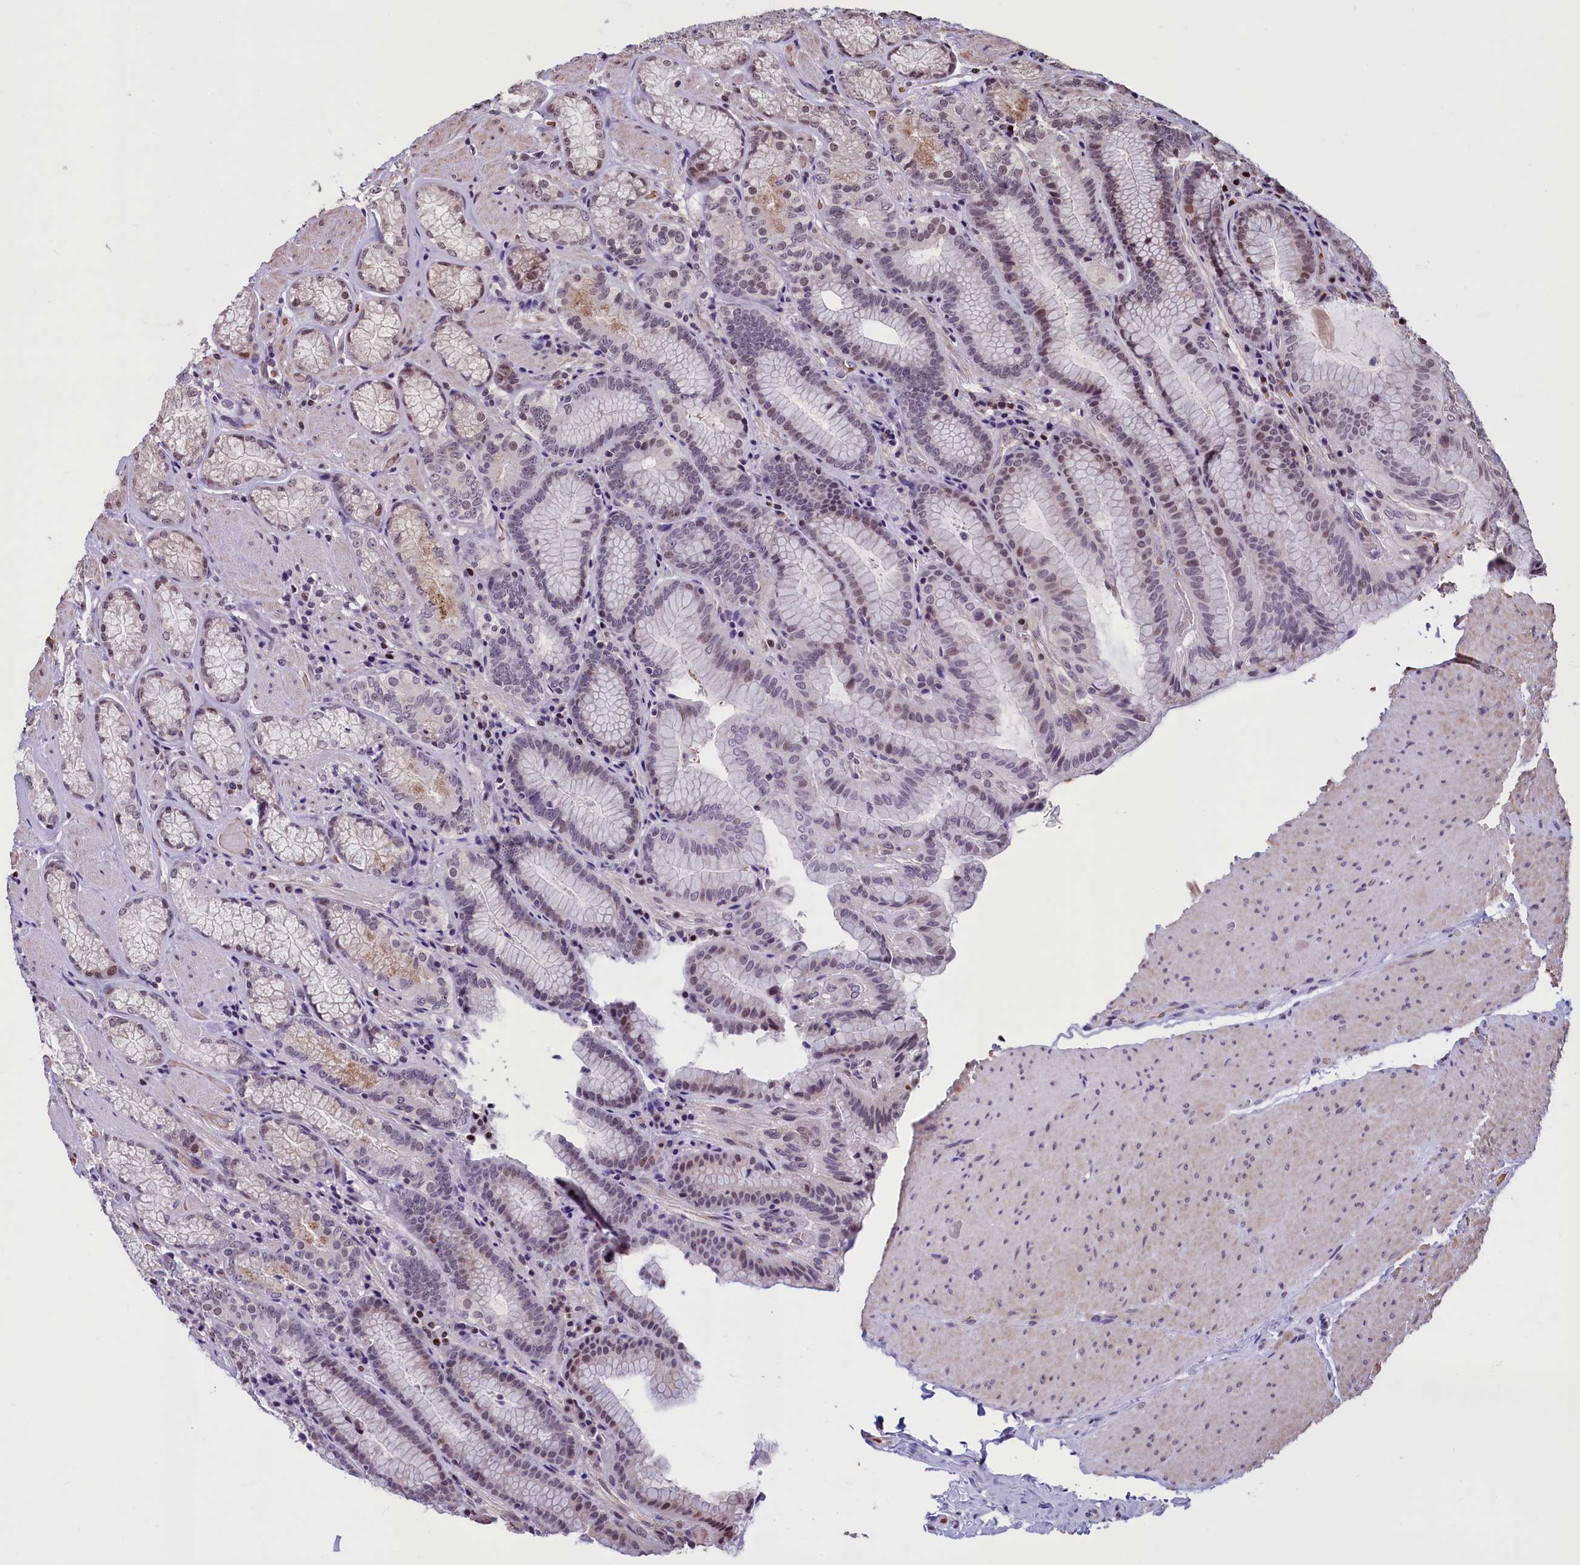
{"staining": {"intensity": "weak", "quantity": "<25%", "location": "nuclear"}, "tissue": "stomach", "cell_type": "Glandular cells", "image_type": "normal", "snomed": [{"axis": "morphology", "description": "Normal tissue, NOS"}, {"axis": "topography", "description": "Stomach, upper"}, {"axis": "topography", "description": "Stomach, lower"}], "caption": "Stomach stained for a protein using immunohistochemistry displays no staining glandular cells.", "gene": "SHFL", "patient": {"sex": "female", "age": 76}}